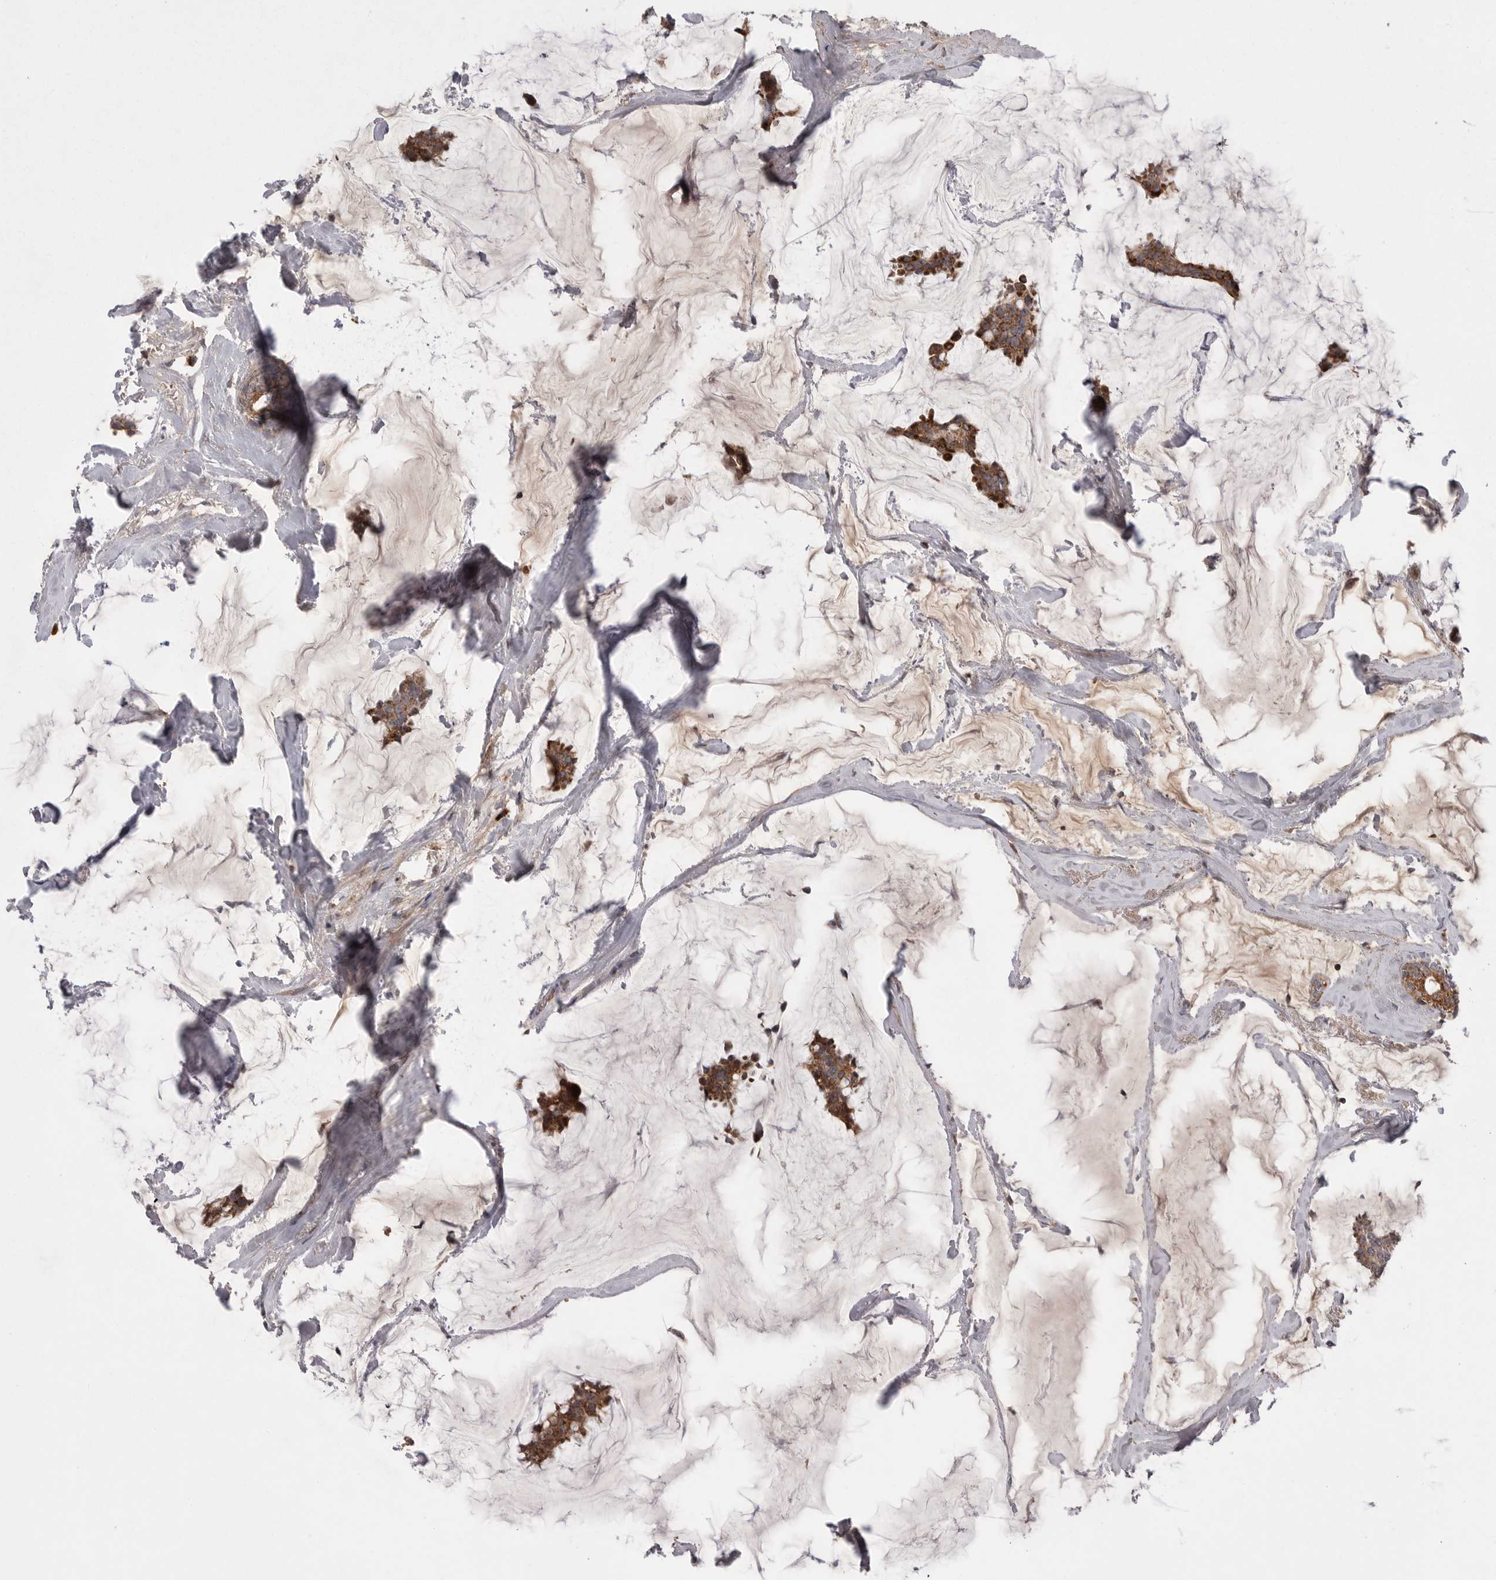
{"staining": {"intensity": "moderate", "quantity": ">75%", "location": "cytoplasmic/membranous"}, "tissue": "breast cancer", "cell_type": "Tumor cells", "image_type": "cancer", "snomed": [{"axis": "morphology", "description": "Duct carcinoma"}, {"axis": "topography", "description": "Breast"}], "caption": "Immunohistochemistry (IHC) (DAB) staining of human breast cancer displays moderate cytoplasmic/membranous protein expression in approximately >75% of tumor cells.", "gene": "KYAT3", "patient": {"sex": "female", "age": 93}}